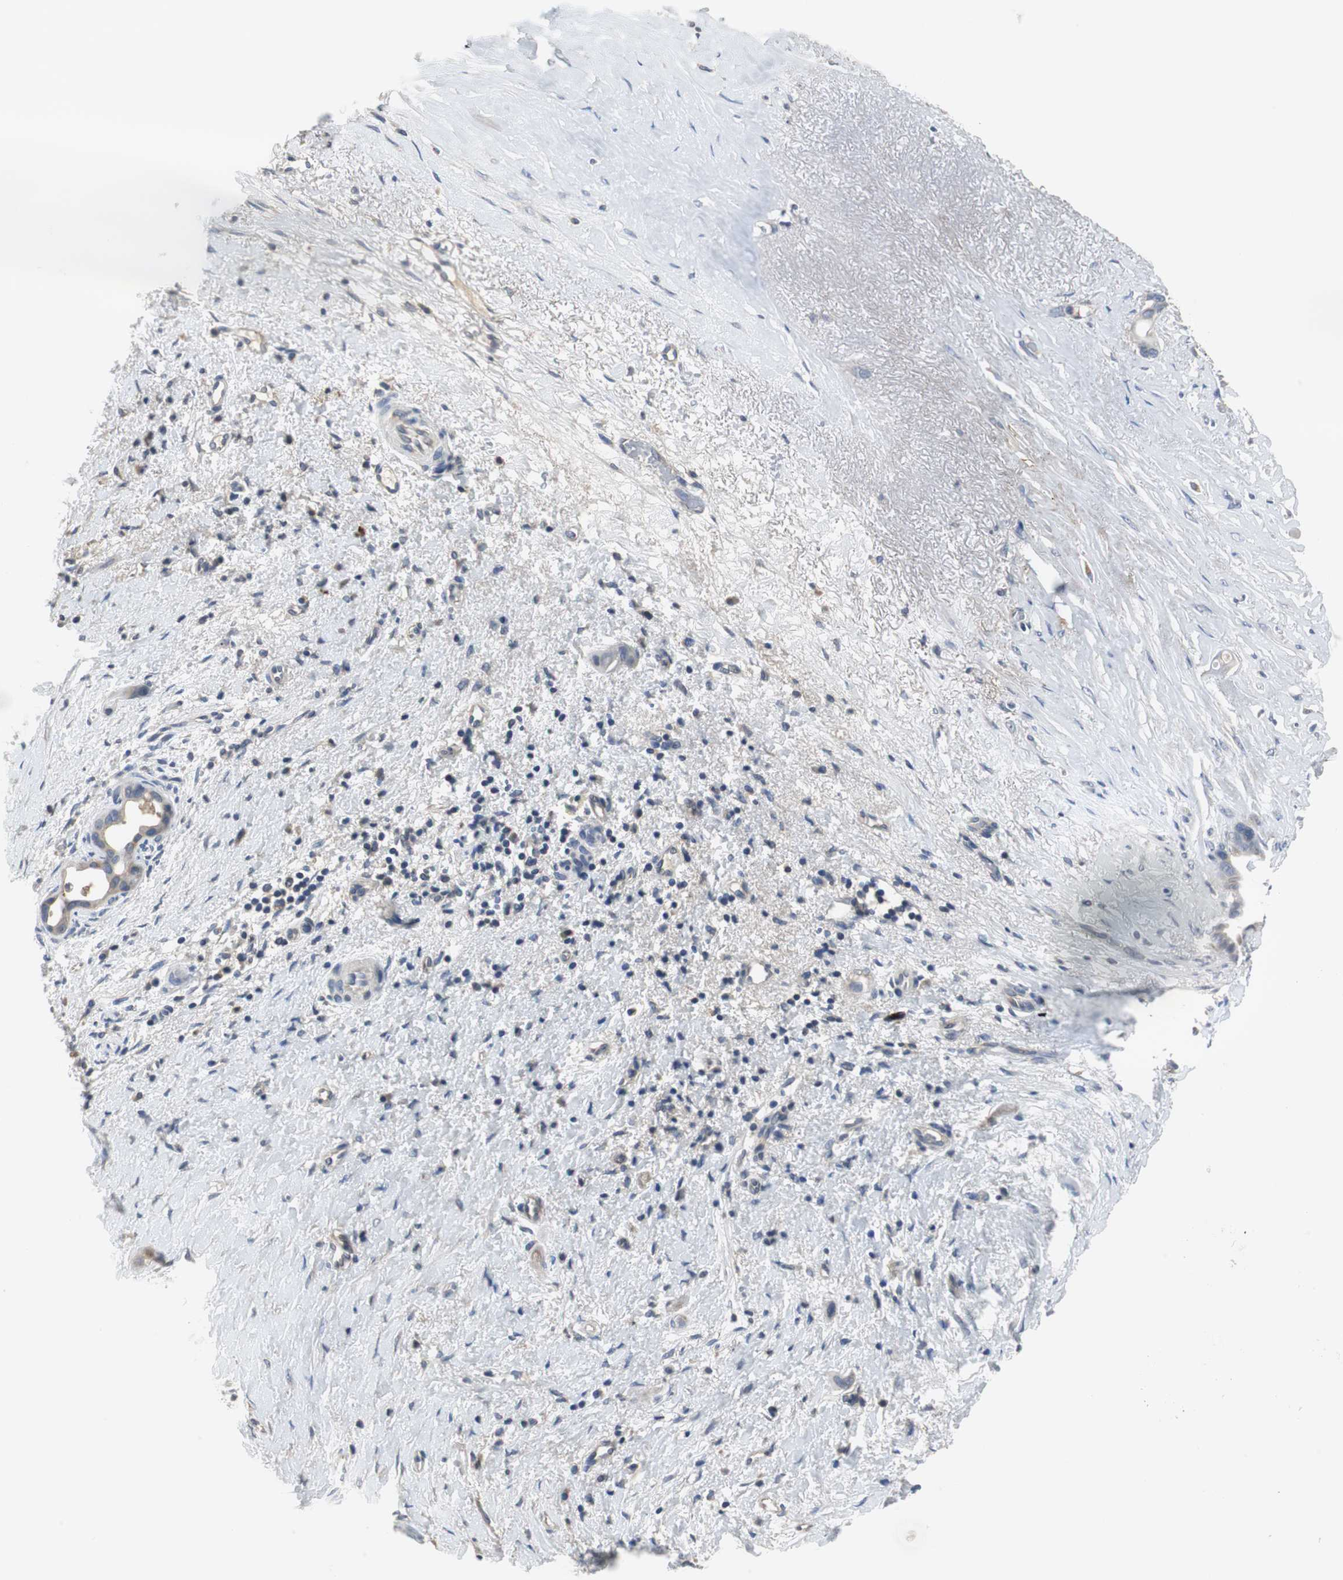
{"staining": {"intensity": "negative", "quantity": "none", "location": "none"}, "tissue": "liver cancer", "cell_type": "Tumor cells", "image_type": "cancer", "snomed": [{"axis": "morphology", "description": "Cholangiocarcinoma"}, {"axis": "topography", "description": "Liver"}], "caption": "Tumor cells show no significant staining in liver cancer (cholangiocarcinoma).", "gene": "MTIF2", "patient": {"sex": "female", "age": 65}}